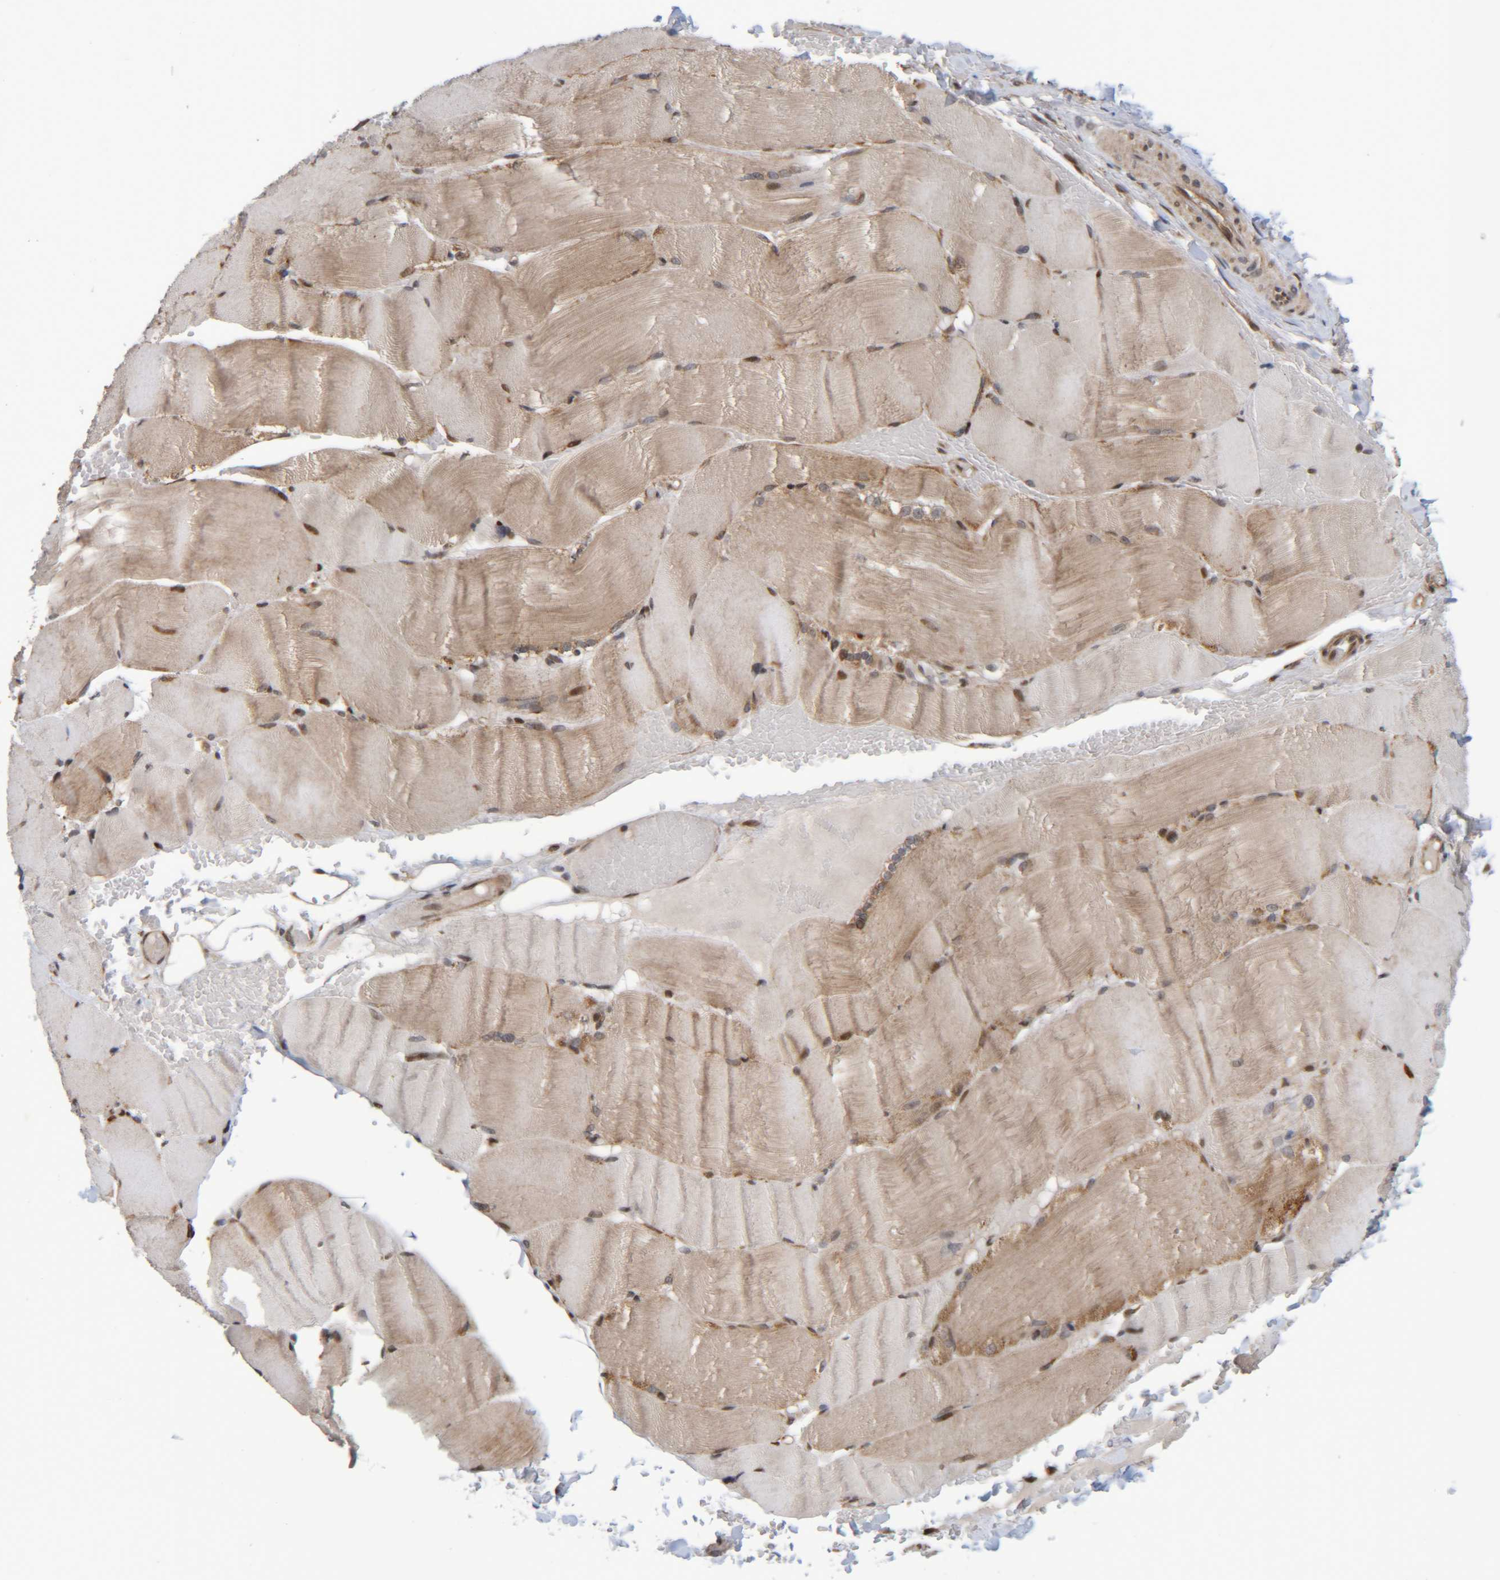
{"staining": {"intensity": "moderate", "quantity": "25%-75%", "location": "cytoplasmic/membranous,nuclear"}, "tissue": "skeletal muscle", "cell_type": "Myocytes", "image_type": "normal", "snomed": [{"axis": "morphology", "description": "Normal tissue, NOS"}, {"axis": "topography", "description": "Skin"}, {"axis": "topography", "description": "Skeletal muscle"}], "caption": "Benign skeletal muscle was stained to show a protein in brown. There is medium levels of moderate cytoplasmic/membranous,nuclear positivity in approximately 25%-75% of myocytes.", "gene": "CCDC57", "patient": {"sex": "male", "age": 83}}